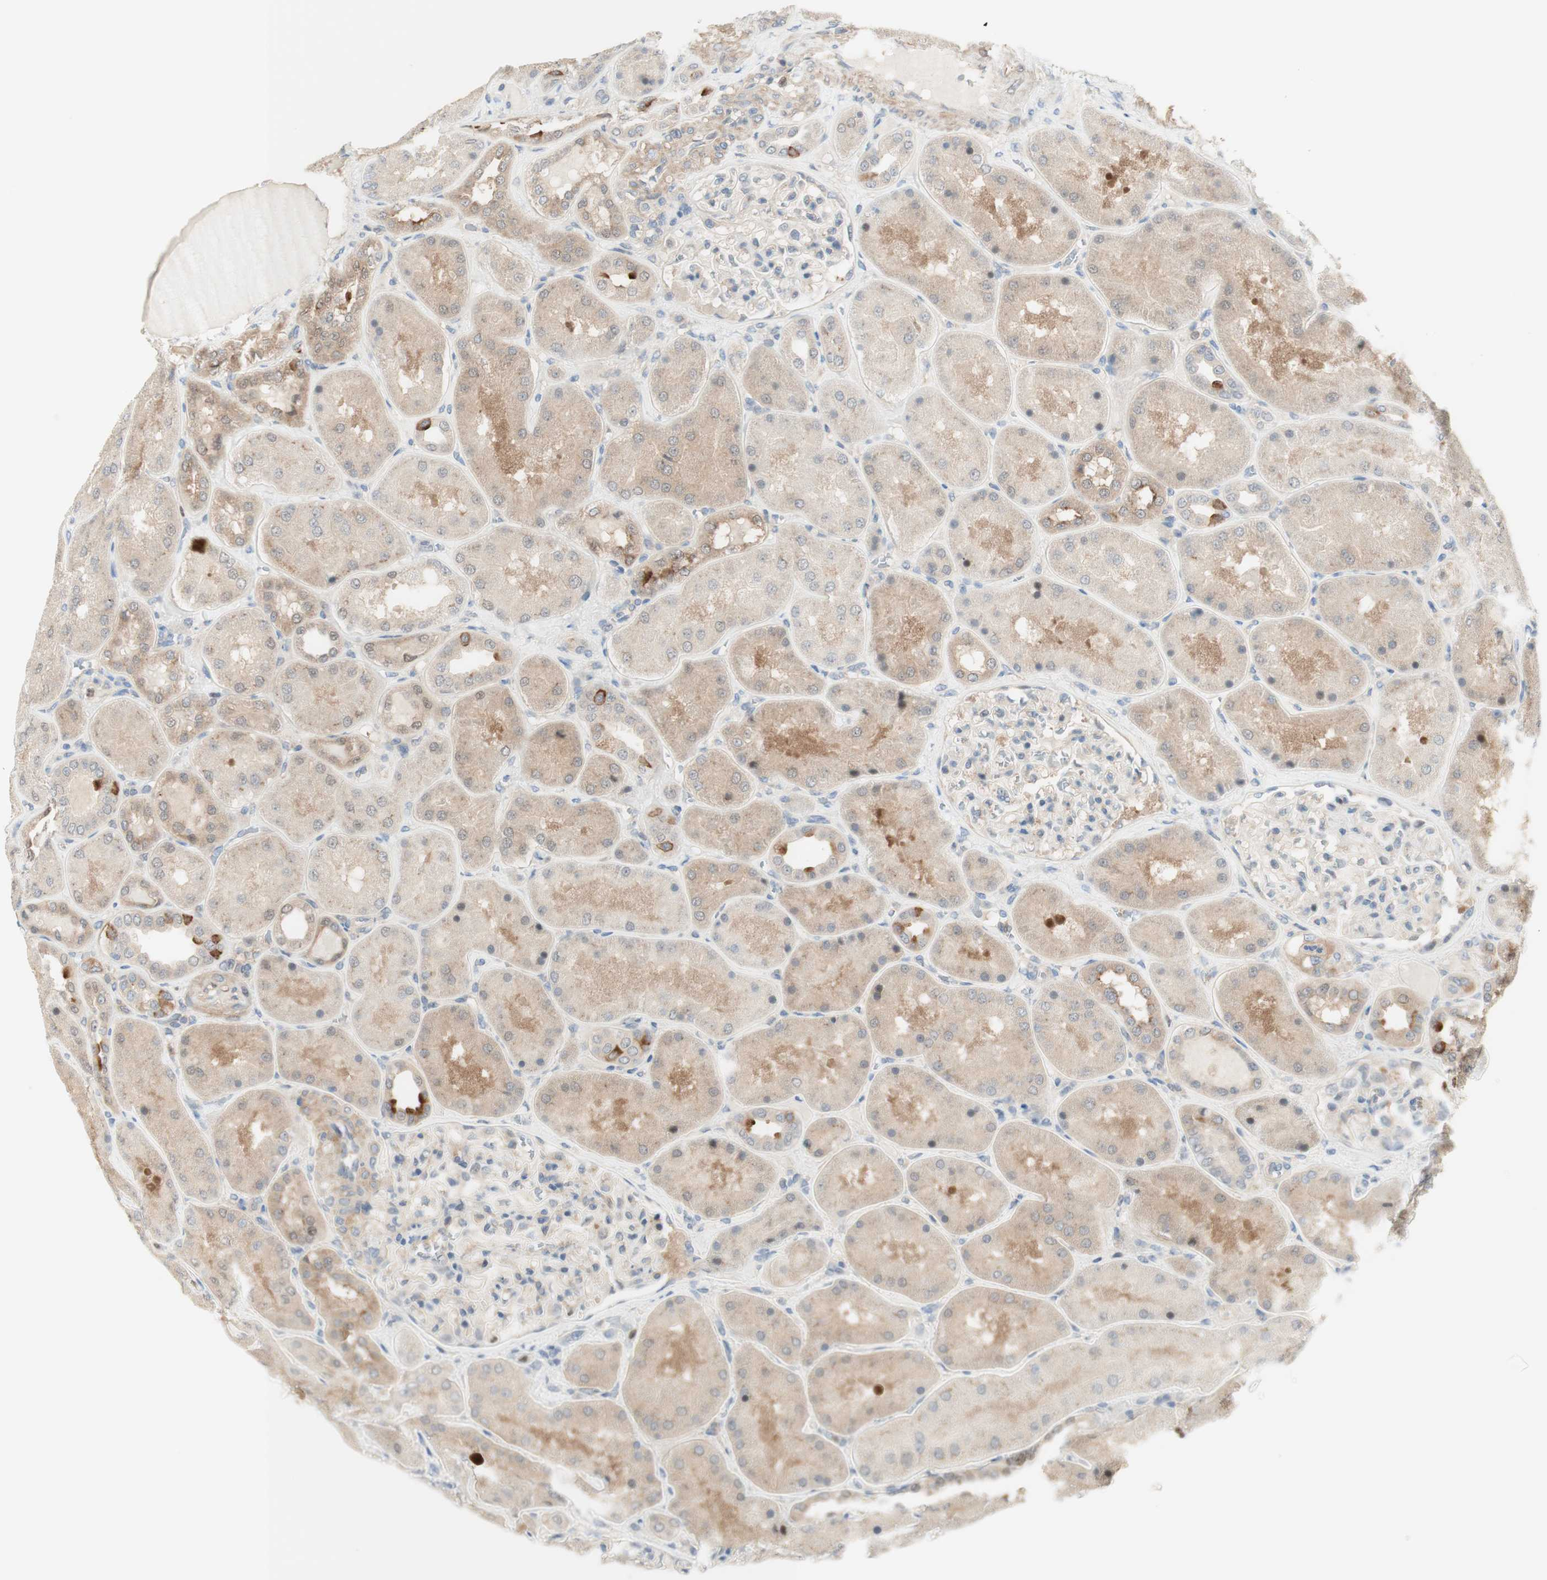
{"staining": {"intensity": "weak", "quantity": "<25%", "location": "cytoplasmic/membranous,nuclear"}, "tissue": "kidney", "cell_type": "Cells in glomeruli", "image_type": "normal", "snomed": [{"axis": "morphology", "description": "Normal tissue, NOS"}, {"axis": "topography", "description": "Kidney"}], "caption": "This is a micrograph of immunohistochemistry (IHC) staining of unremarkable kidney, which shows no positivity in cells in glomeruli.", "gene": "RFNG", "patient": {"sex": "female", "age": 56}}